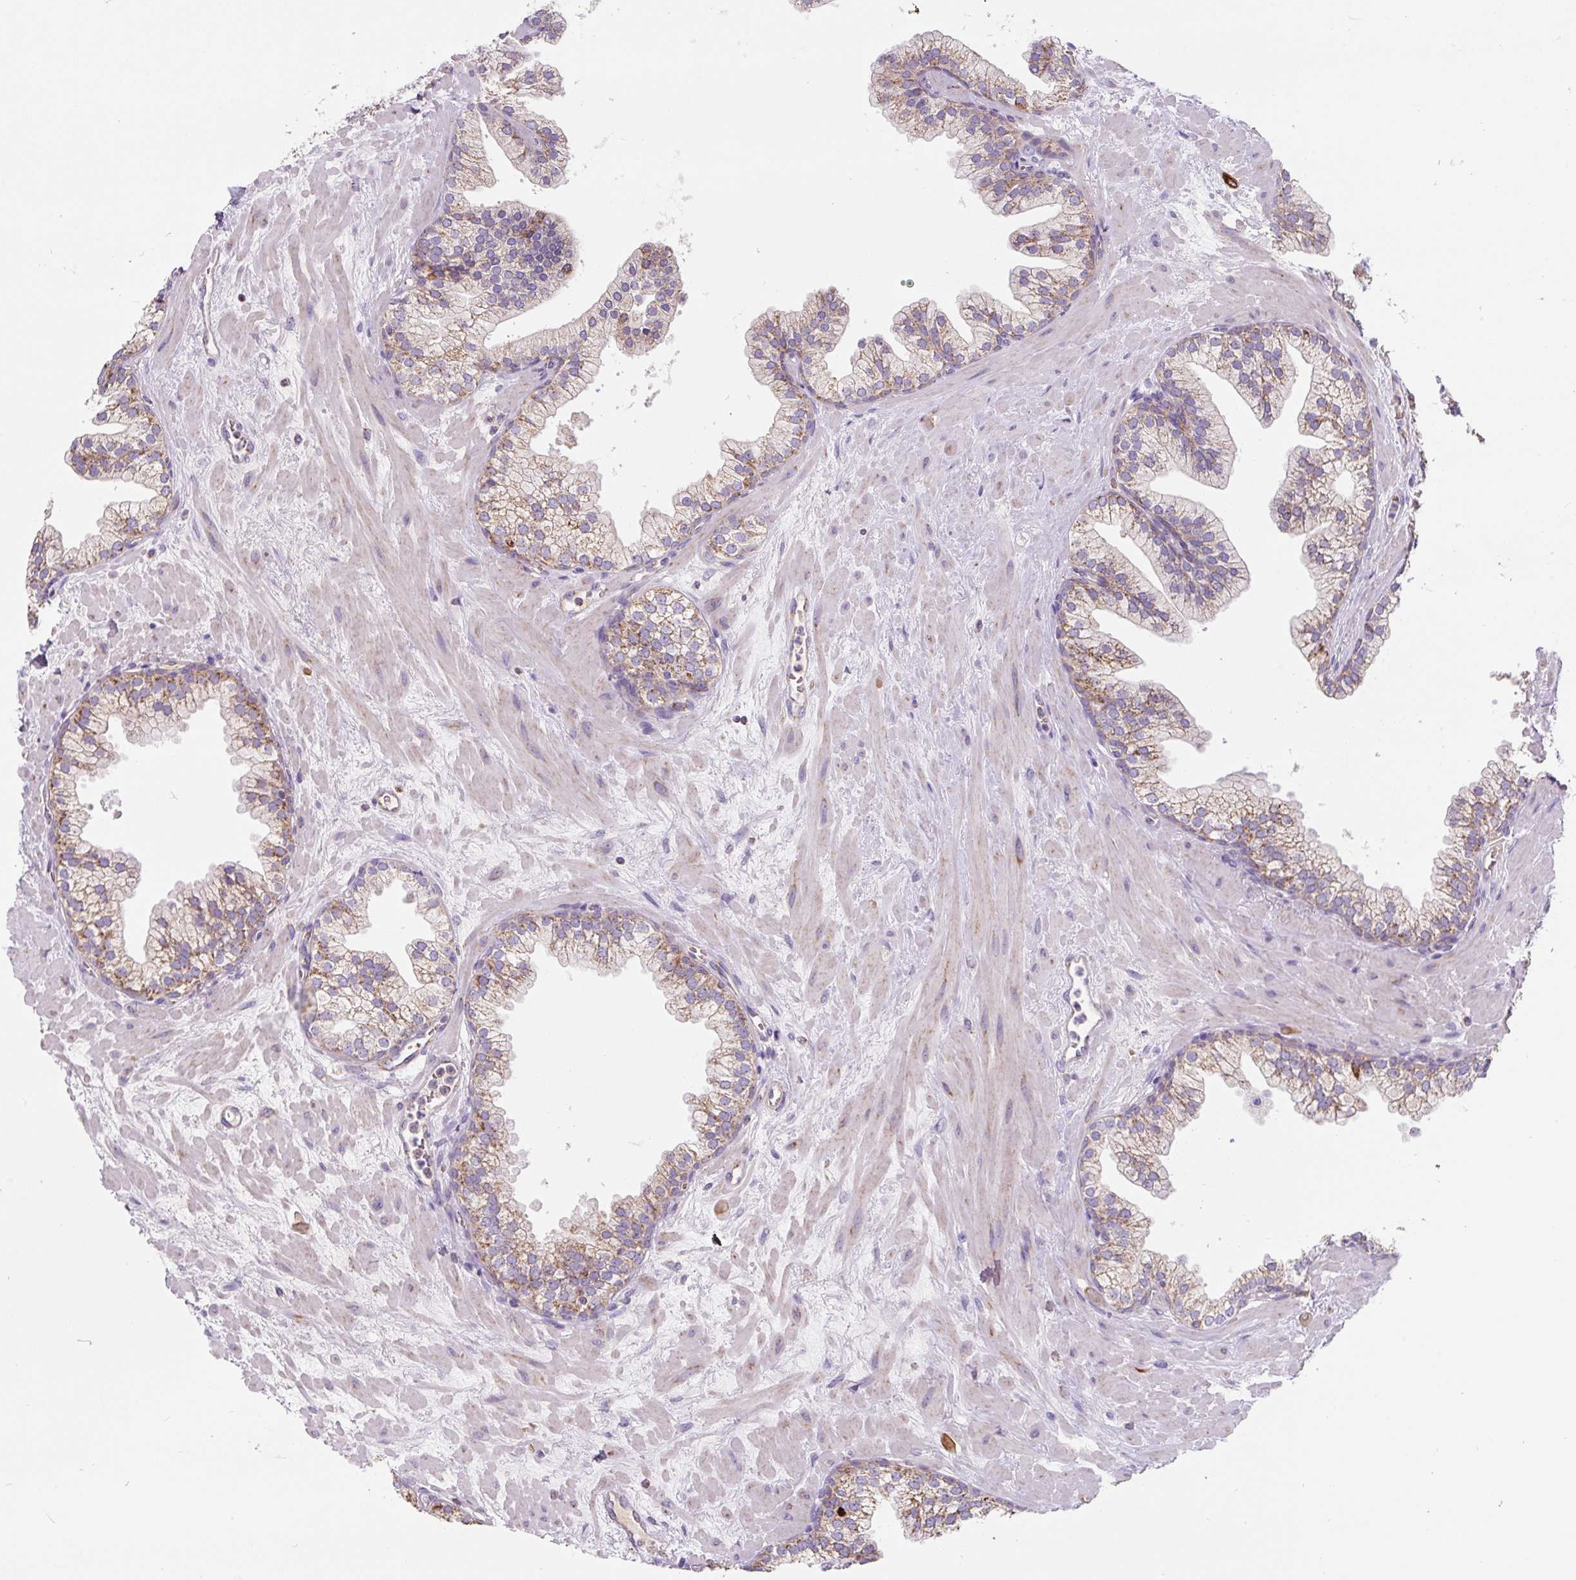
{"staining": {"intensity": "strong", "quantity": "25%-75%", "location": "cytoplasmic/membranous"}, "tissue": "prostate", "cell_type": "Glandular cells", "image_type": "normal", "snomed": [{"axis": "morphology", "description": "Normal tissue, NOS"}, {"axis": "topography", "description": "Prostate"}, {"axis": "topography", "description": "Peripheral nerve tissue"}], "caption": "A high-resolution histopathology image shows immunohistochemistry (IHC) staining of unremarkable prostate, which demonstrates strong cytoplasmic/membranous positivity in about 25%-75% of glandular cells.", "gene": "MT", "patient": {"sex": "male", "age": 61}}